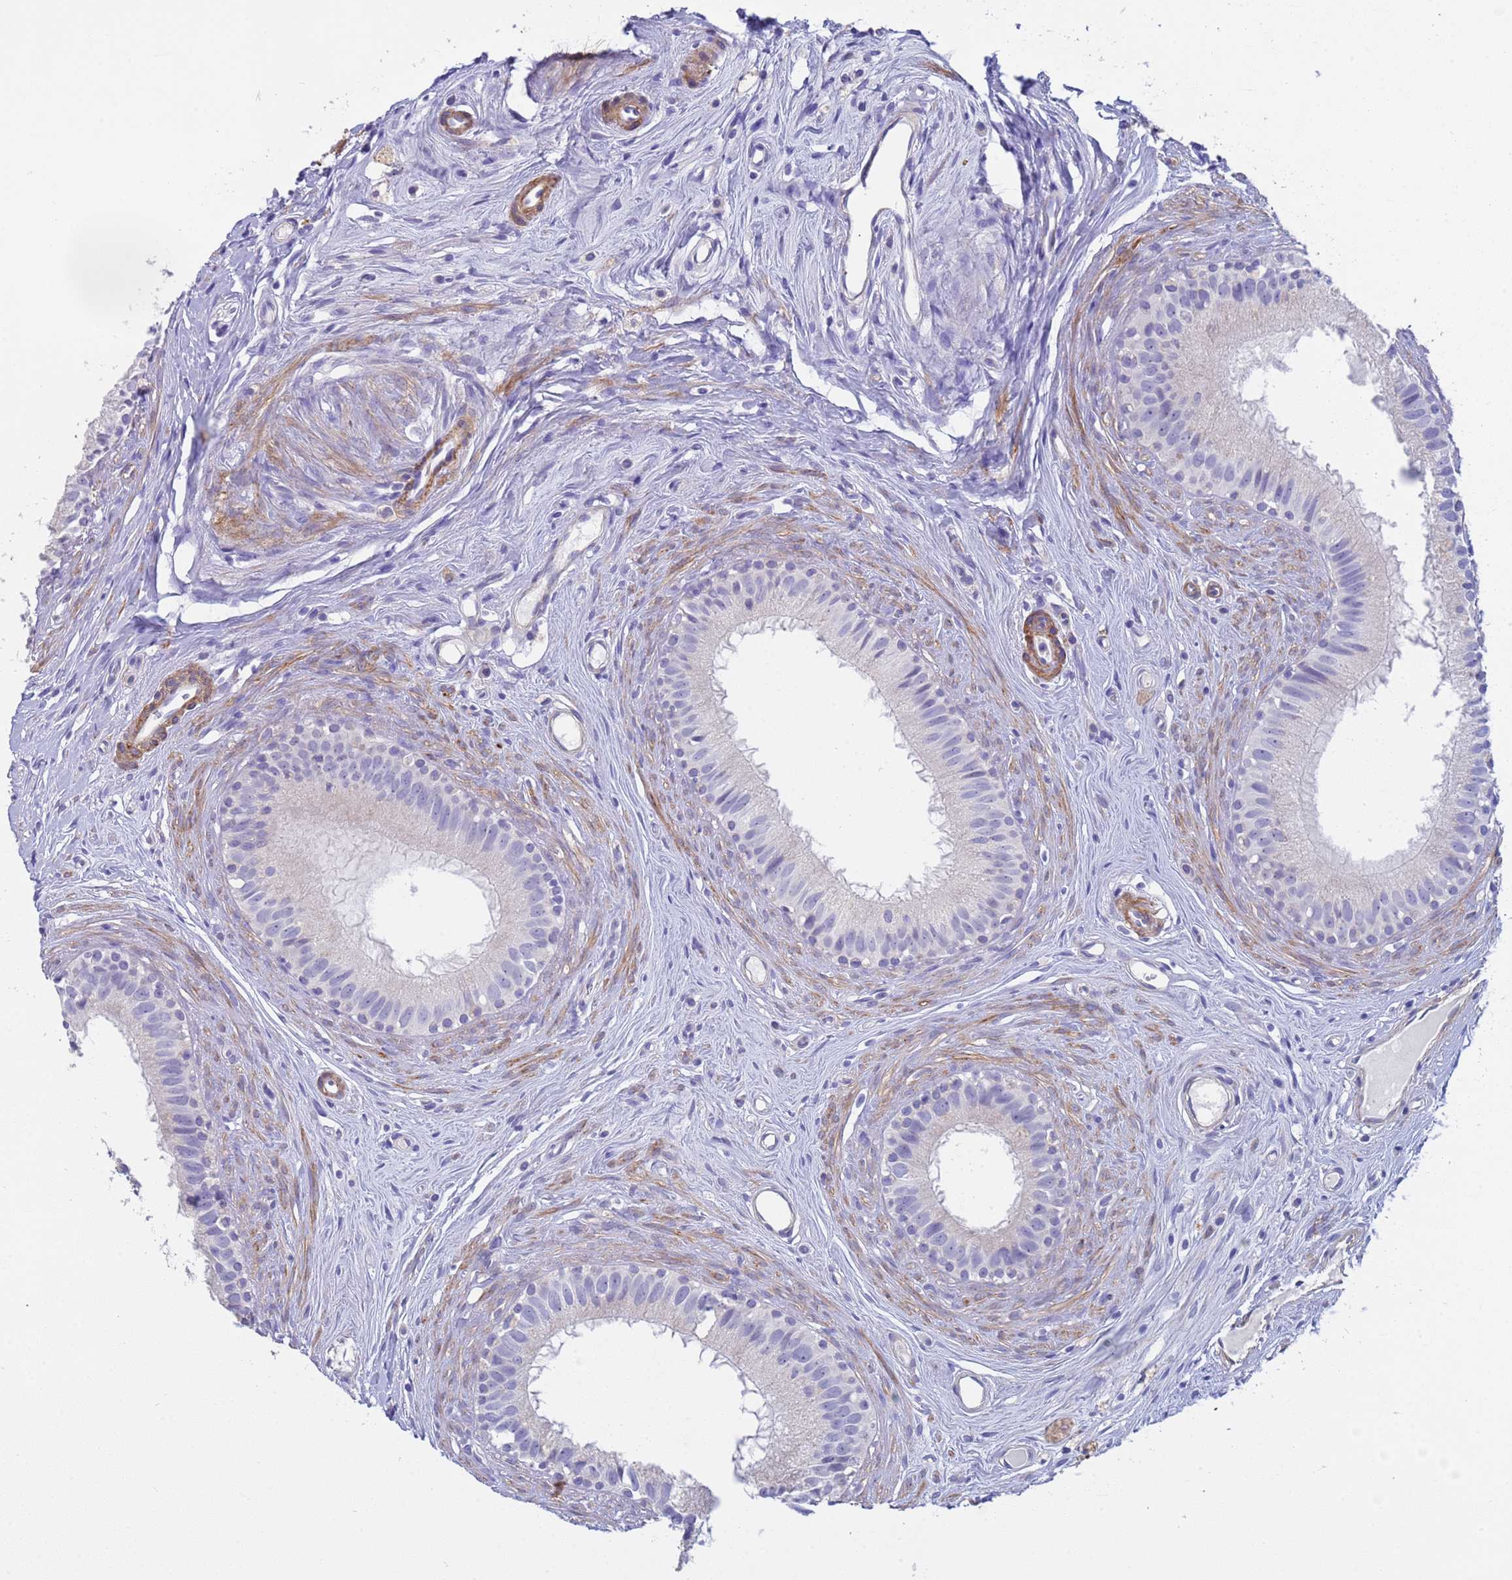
{"staining": {"intensity": "negative", "quantity": "none", "location": "none"}, "tissue": "epididymis", "cell_type": "Glandular cells", "image_type": "normal", "snomed": [{"axis": "morphology", "description": "Normal tissue, NOS"}, {"axis": "topography", "description": "Epididymis"}], "caption": "Glandular cells are negative for protein expression in benign human epididymis. (DAB (3,3'-diaminobenzidine) immunohistochemistry with hematoxylin counter stain).", "gene": "KBTBD3", "patient": {"sex": "male", "age": 80}}